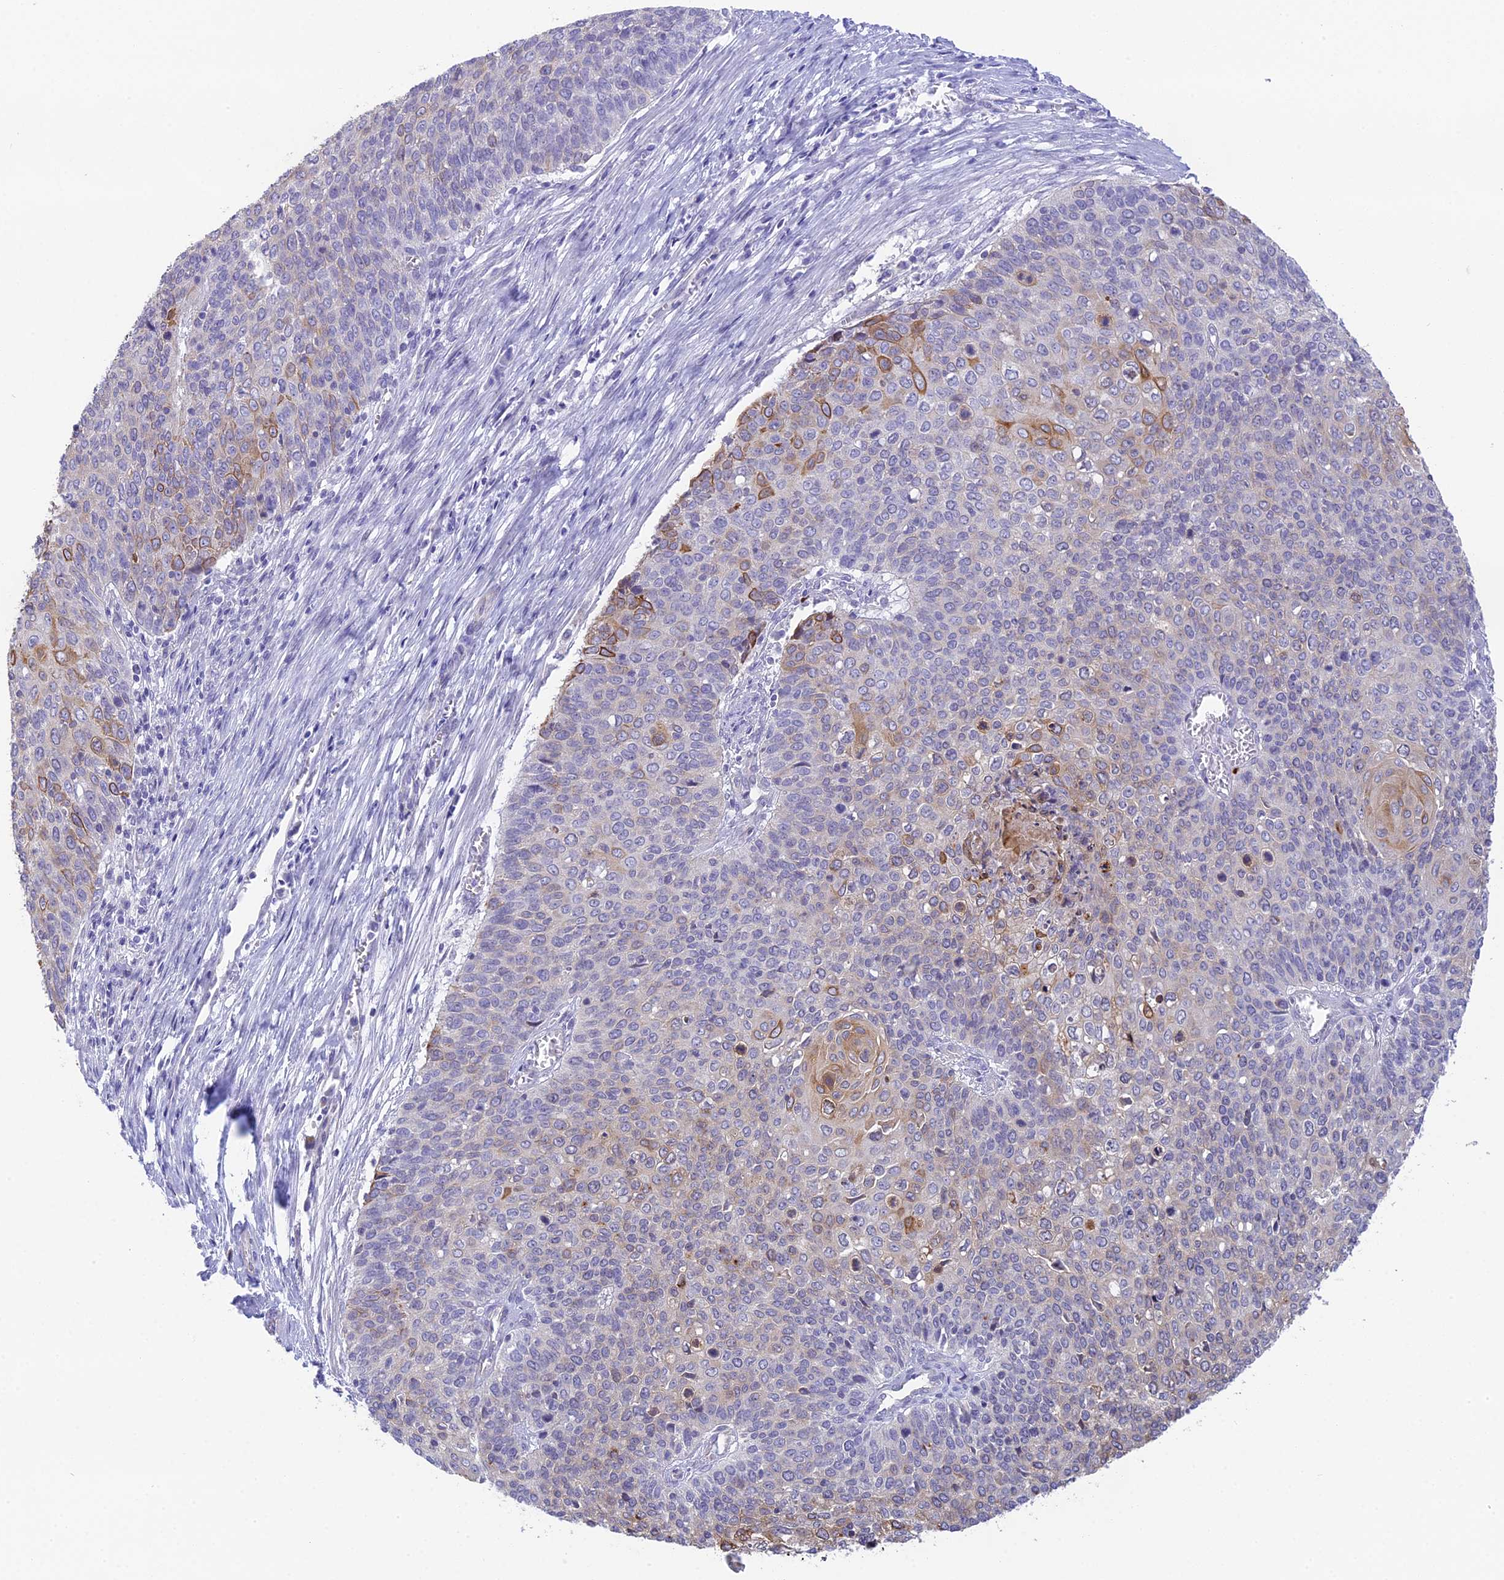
{"staining": {"intensity": "moderate", "quantity": "<25%", "location": "cytoplasmic/membranous"}, "tissue": "cervical cancer", "cell_type": "Tumor cells", "image_type": "cancer", "snomed": [{"axis": "morphology", "description": "Squamous cell carcinoma, NOS"}, {"axis": "topography", "description": "Cervix"}], "caption": "A low amount of moderate cytoplasmic/membranous expression is identified in about <25% of tumor cells in cervical squamous cell carcinoma tissue.", "gene": "TACSTD2", "patient": {"sex": "female", "age": 39}}